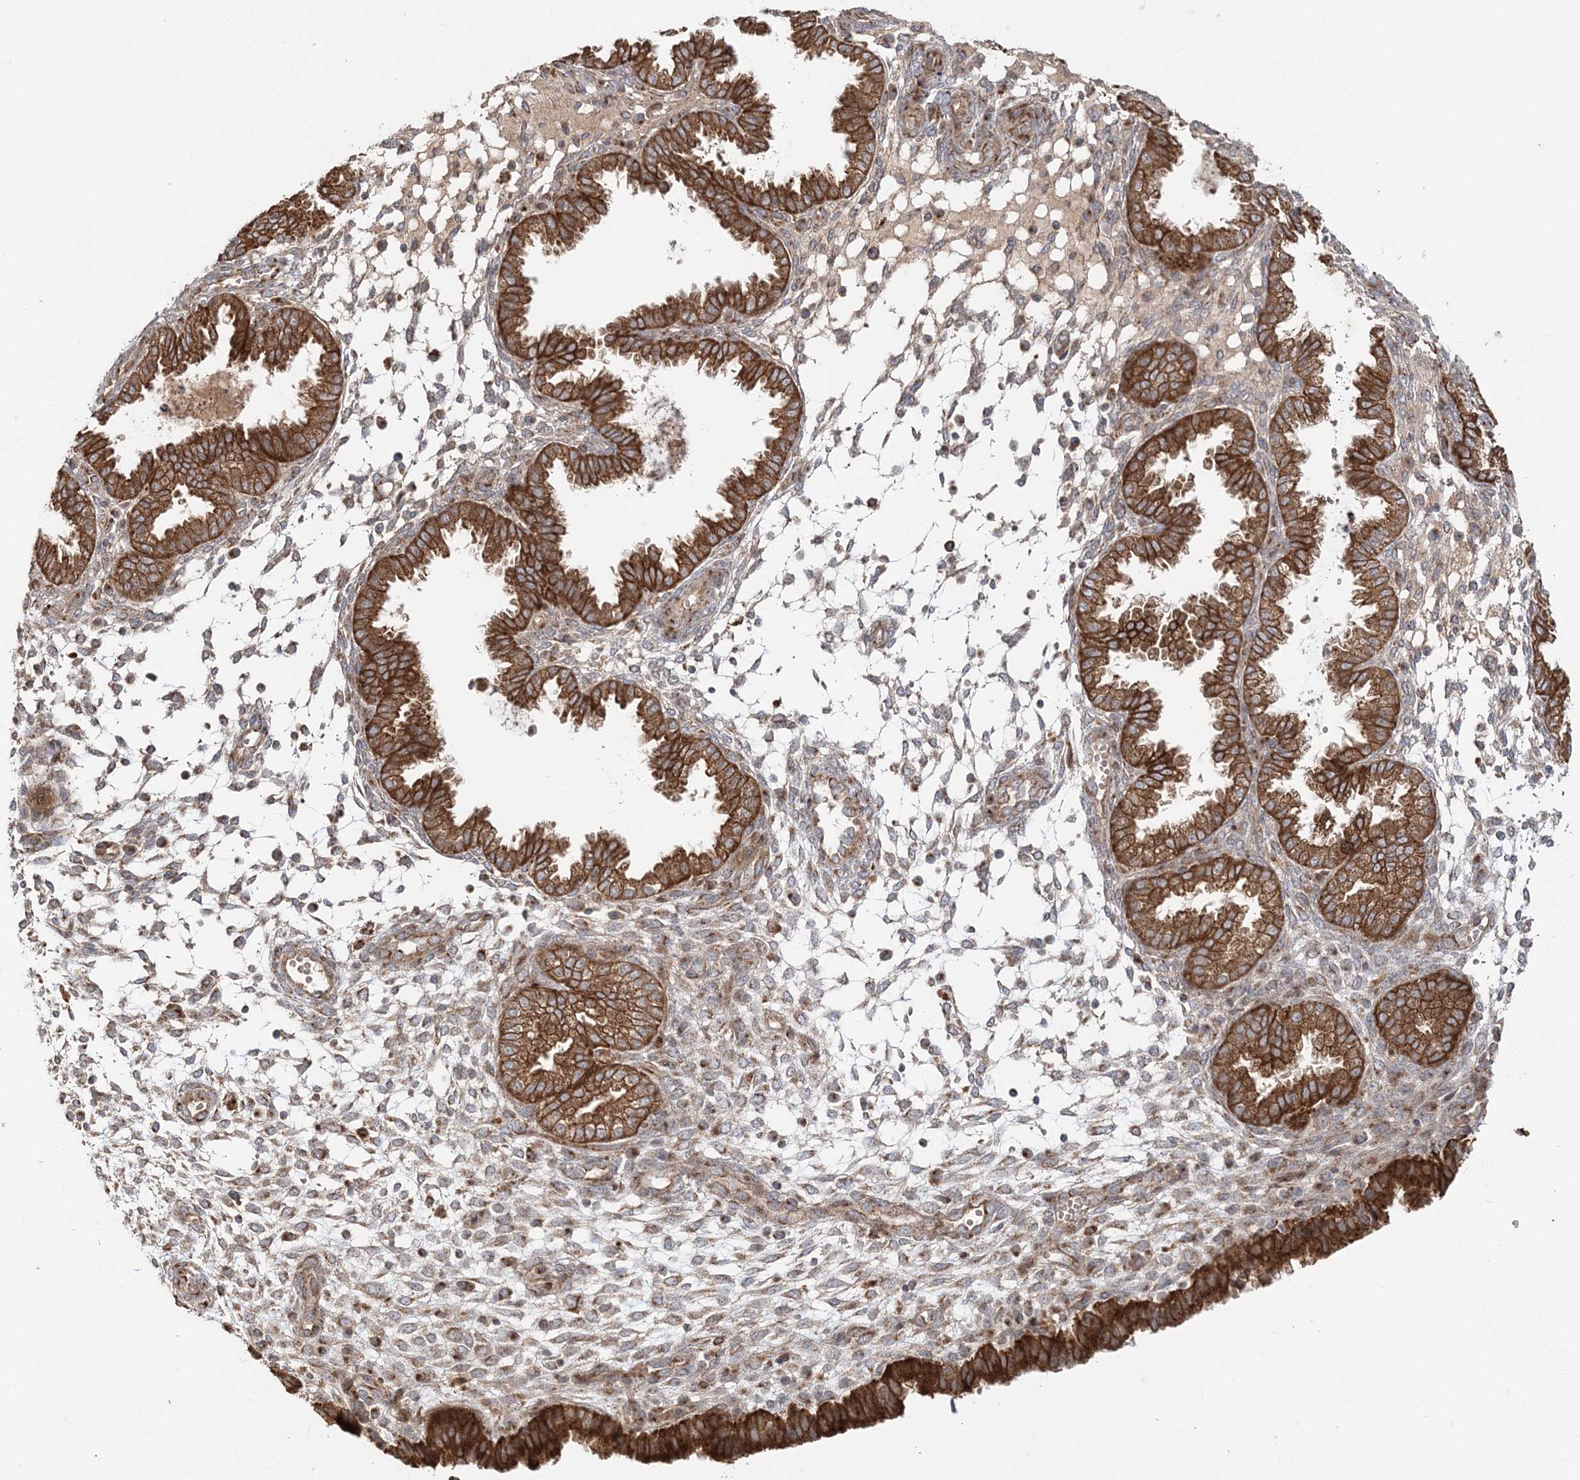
{"staining": {"intensity": "moderate", "quantity": "<25%", "location": "cytoplasmic/membranous"}, "tissue": "endometrium", "cell_type": "Cells in endometrial stroma", "image_type": "normal", "snomed": [{"axis": "morphology", "description": "Normal tissue, NOS"}, {"axis": "topography", "description": "Endometrium"}], "caption": "Cells in endometrial stroma display low levels of moderate cytoplasmic/membranous expression in approximately <25% of cells in normal human endometrium. The protein of interest is shown in brown color, while the nuclei are stained blue.", "gene": "ABCC3", "patient": {"sex": "female", "age": 33}}